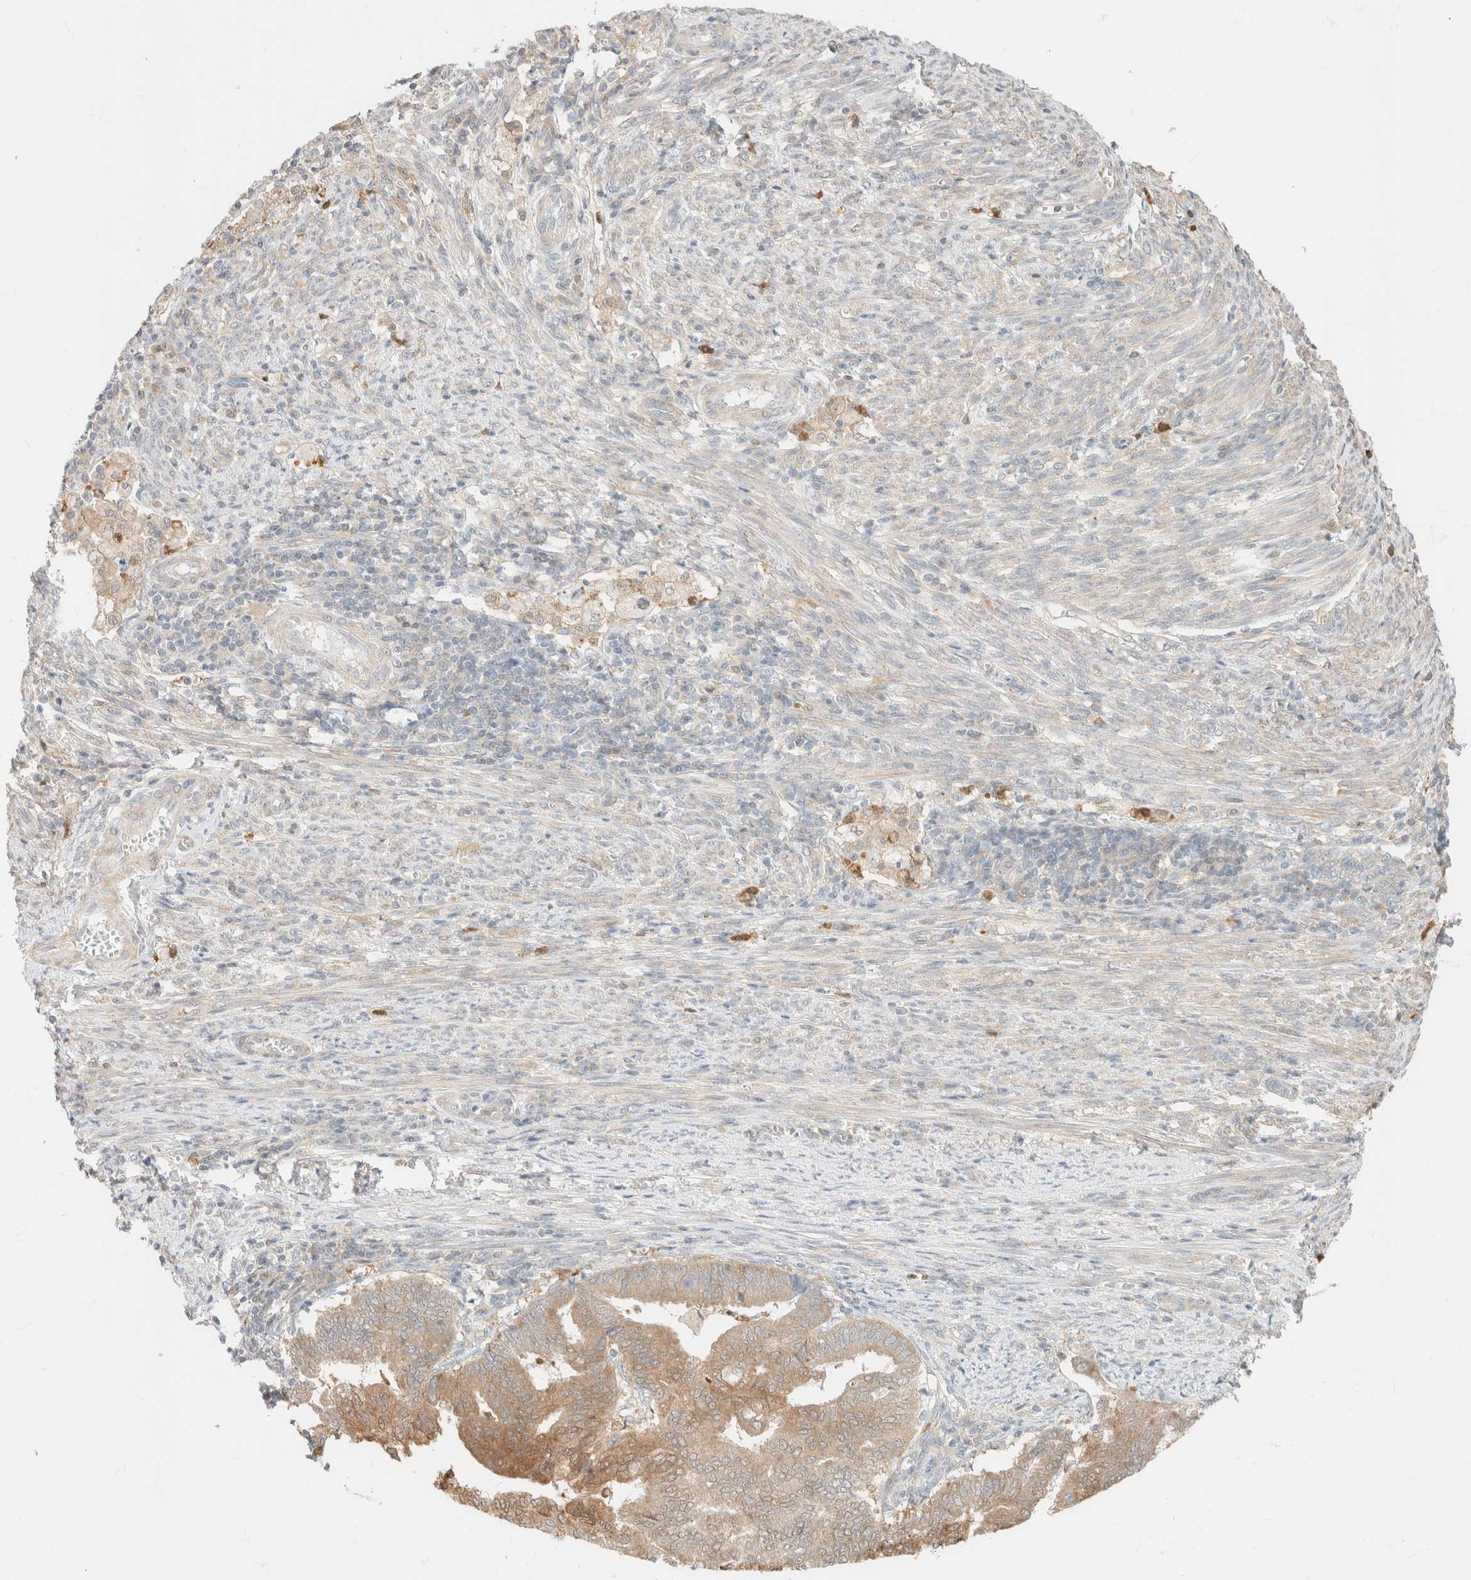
{"staining": {"intensity": "moderate", "quantity": ">75%", "location": "cytoplasmic/membranous"}, "tissue": "endometrial cancer", "cell_type": "Tumor cells", "image_type": "cancer", "snomed": [{"axis": "morphology", "description": "Polyp, NOS"}, {"axis": "morphology", "description": "Adenocarcinoma, NOS"}, {"axis": "morphology", "description": "Adenoma, NOS"}, {"axis": "topography", "description": "Endometrium"}], "caption": "Endometrial adenoma was stained to show a protein in brown. There is medium levels of moderate cytoplasmic/membranous expression in approximately >75% of tumor cells.", "gene": "GPI", "patient": {"sex": "female", "age": 79}}